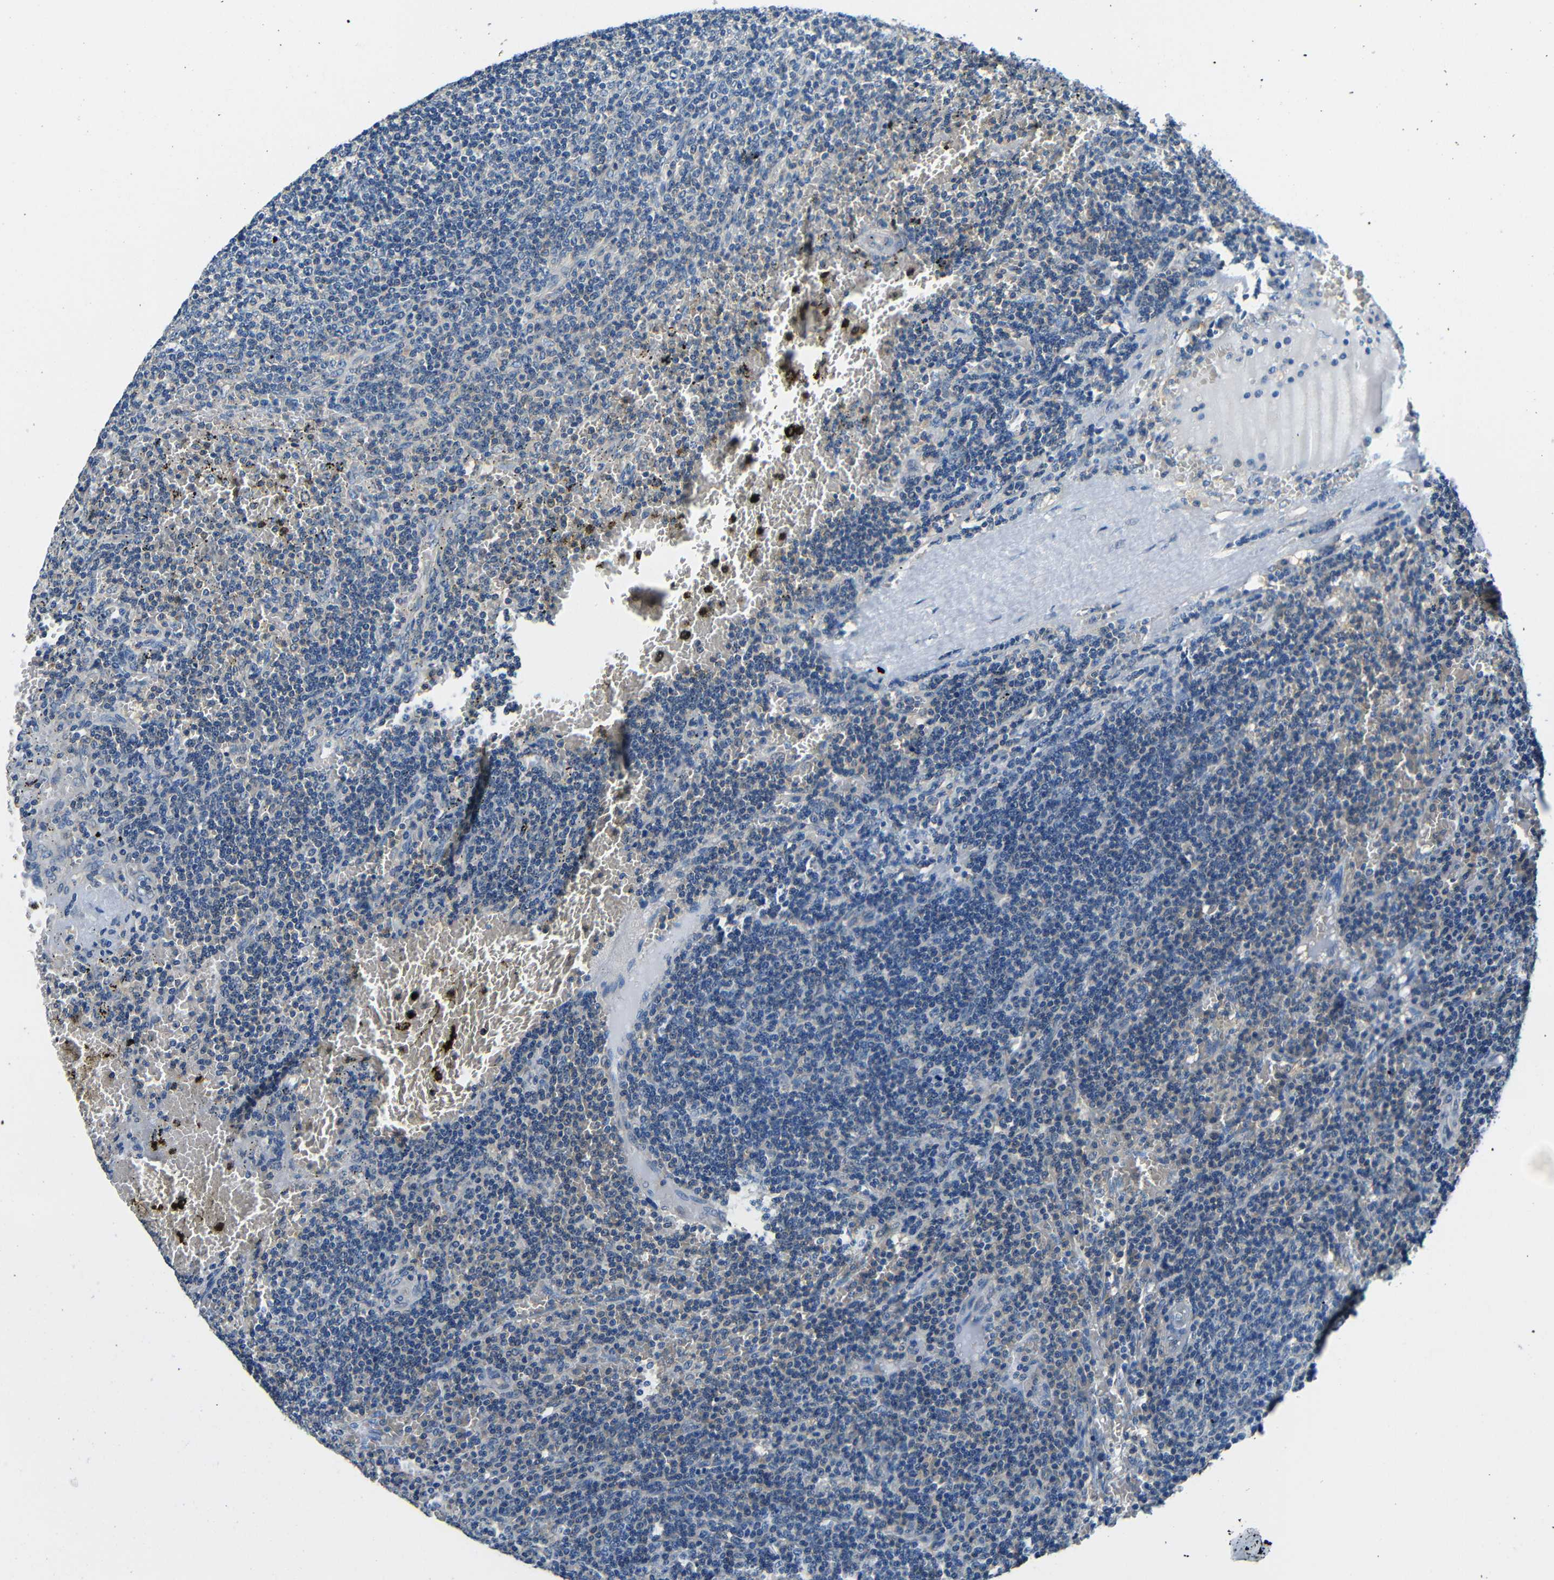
{"staining": {"intensity": "negative", "quantity": "none", "location": "none"}, "tissue": "lymphoma", "cell_type": "Tumor cells", "image_type": "cancer", "snomed": [{"axis": "morphology", "description": "Malignant lymphoma, non-Hodgkin's type, Low grade"}, {"axis": "topography", "description": "Spleen"}], "caption": "Micrograph shows no protein positivity in tumor cells of malignant lymphoma, non-Hodgkin's type (low-grade) tissue.", "gene": "ADAP1", "patient": {"sex": "female", "age": 50}}